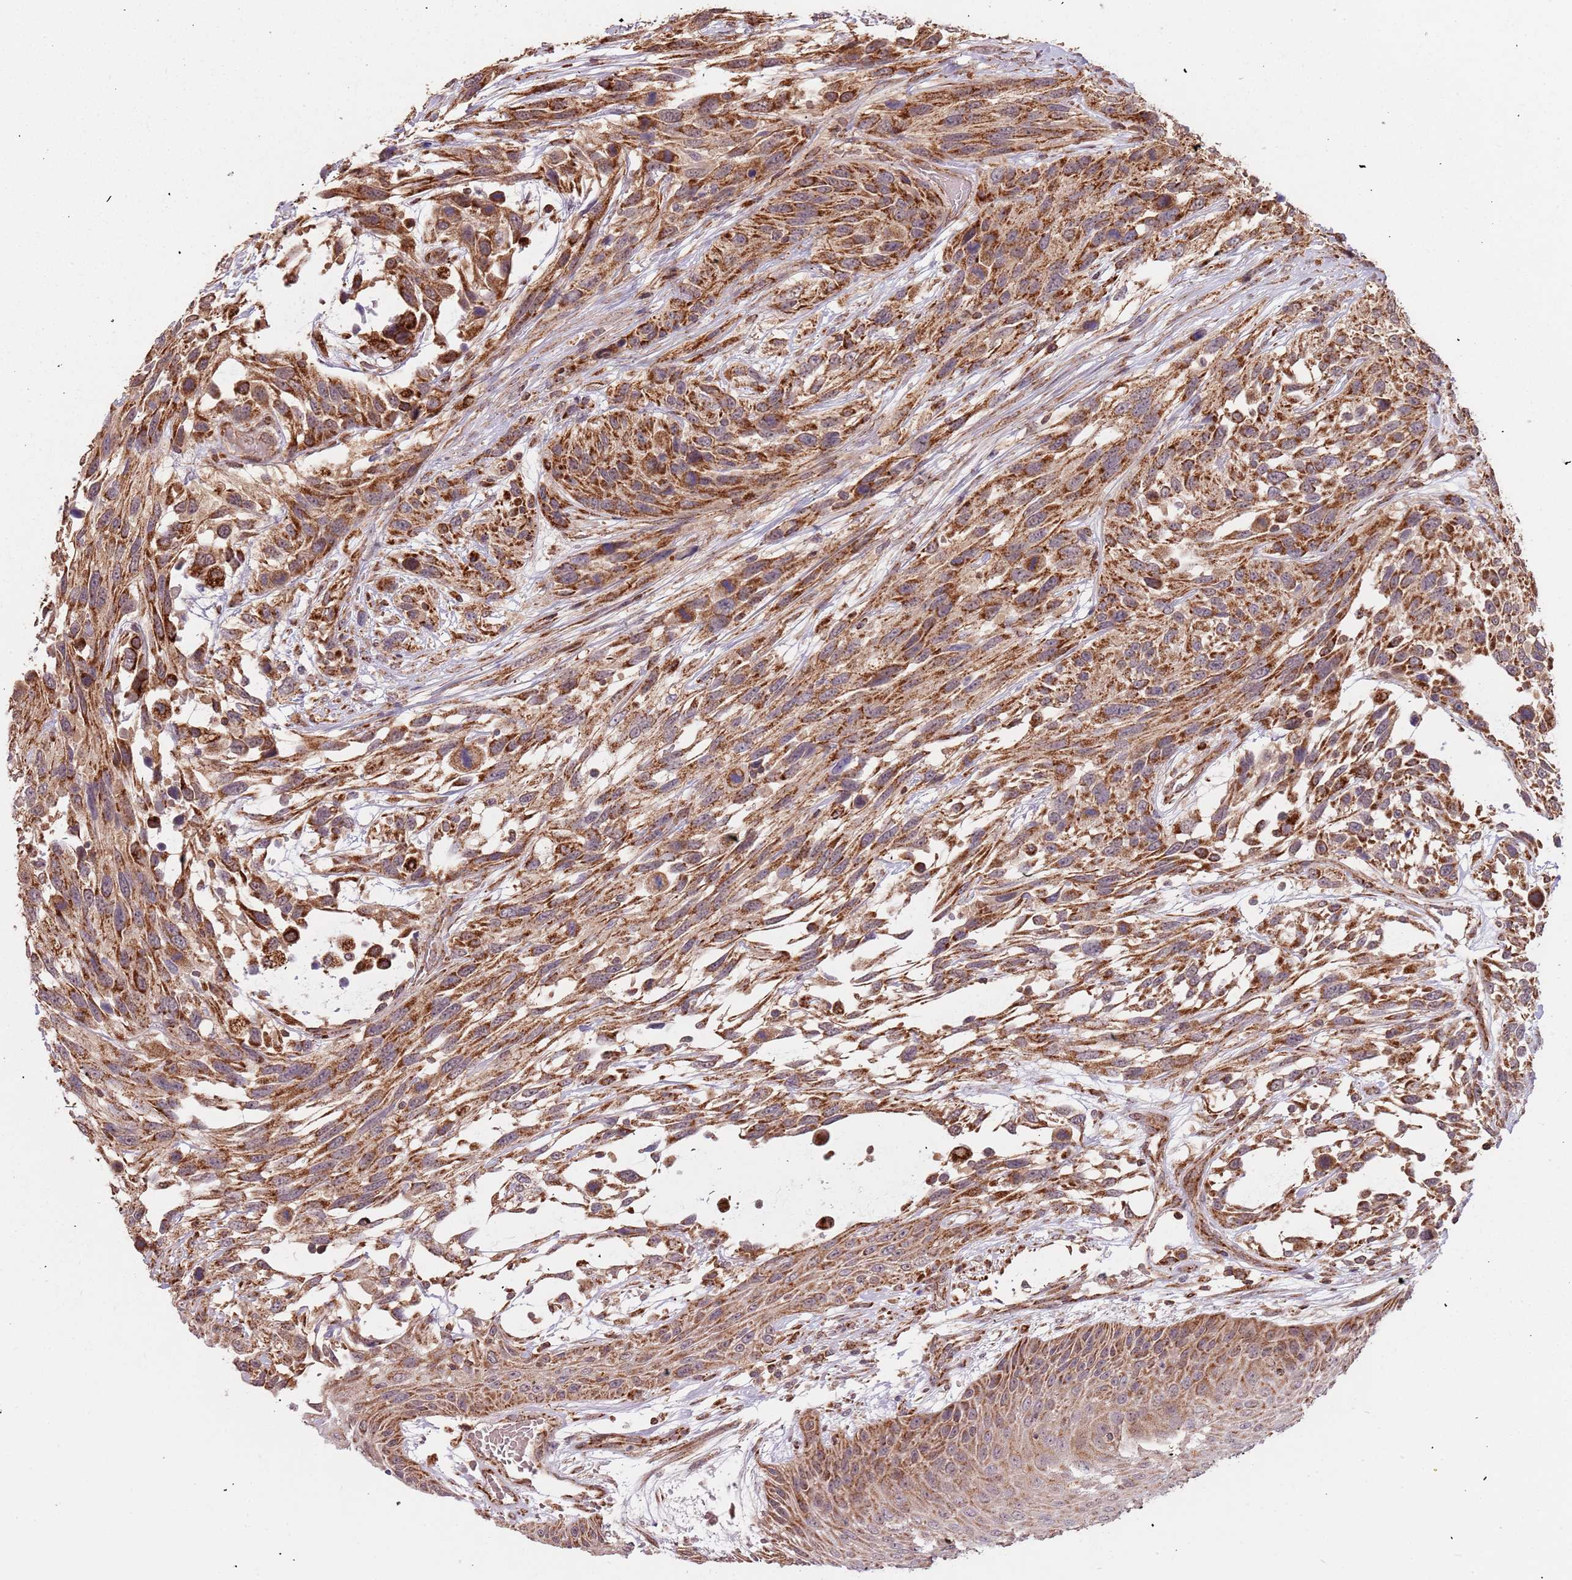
{"staining": {"intensity": "moderate", "quantity": ">75%", "location": "cytoplasmic/membranous"}, "tissue": "urothelial cancer", "cell_type": "Tumor cells", "image_type": "cancer", "snomed": [{"axis": "morphology", "description": "Urothelial carcinoma, High grade"}, {"axis": "topography", "description": "Urinary bladder"}], "caption": "An image of human urothelial cancer stained for a protein demonstrates moderate cytoplasmic/membranous brown staining in tumor cells.", "gene": "IL17RD", "patient": {"sex": "female", "age": 70}}